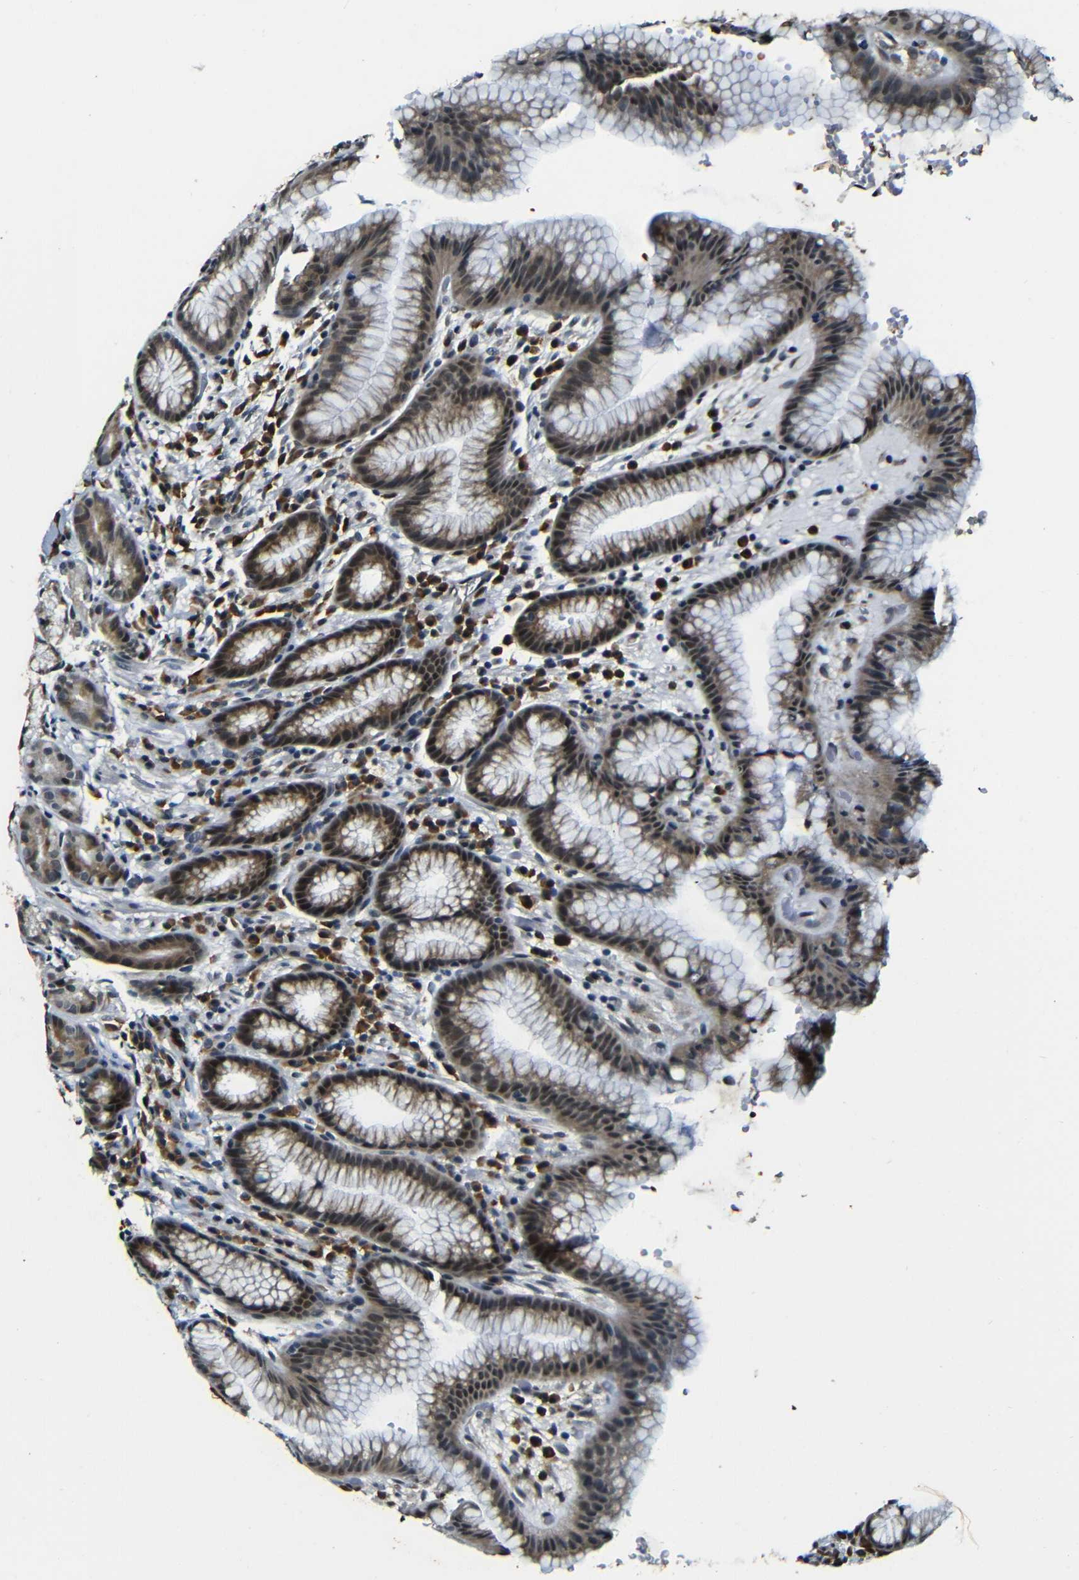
{"staining": {"intensity": "moderate", "quantity": ">75%", "location": "cytoplasmic/membranous,nuclear"}, "tissue": "stomach", "cell_type": "Glandular cells", "image_type": "normal", "snomed": [{"axis": "morphology", "description": "Normal tissue, NOS"}, {"axis": "topography", "description": "Stomach, lower"}], "caption": "A brown stain labels moderate cytoplasmic/membranous,nuclear staining of a protein in glandular cells of normal stomach. (brown staining indicates protein expression, while blue staining denotes nuclei).", "gene": "FOXD4L1", "patient": {"sex": "male", "age": 52}}